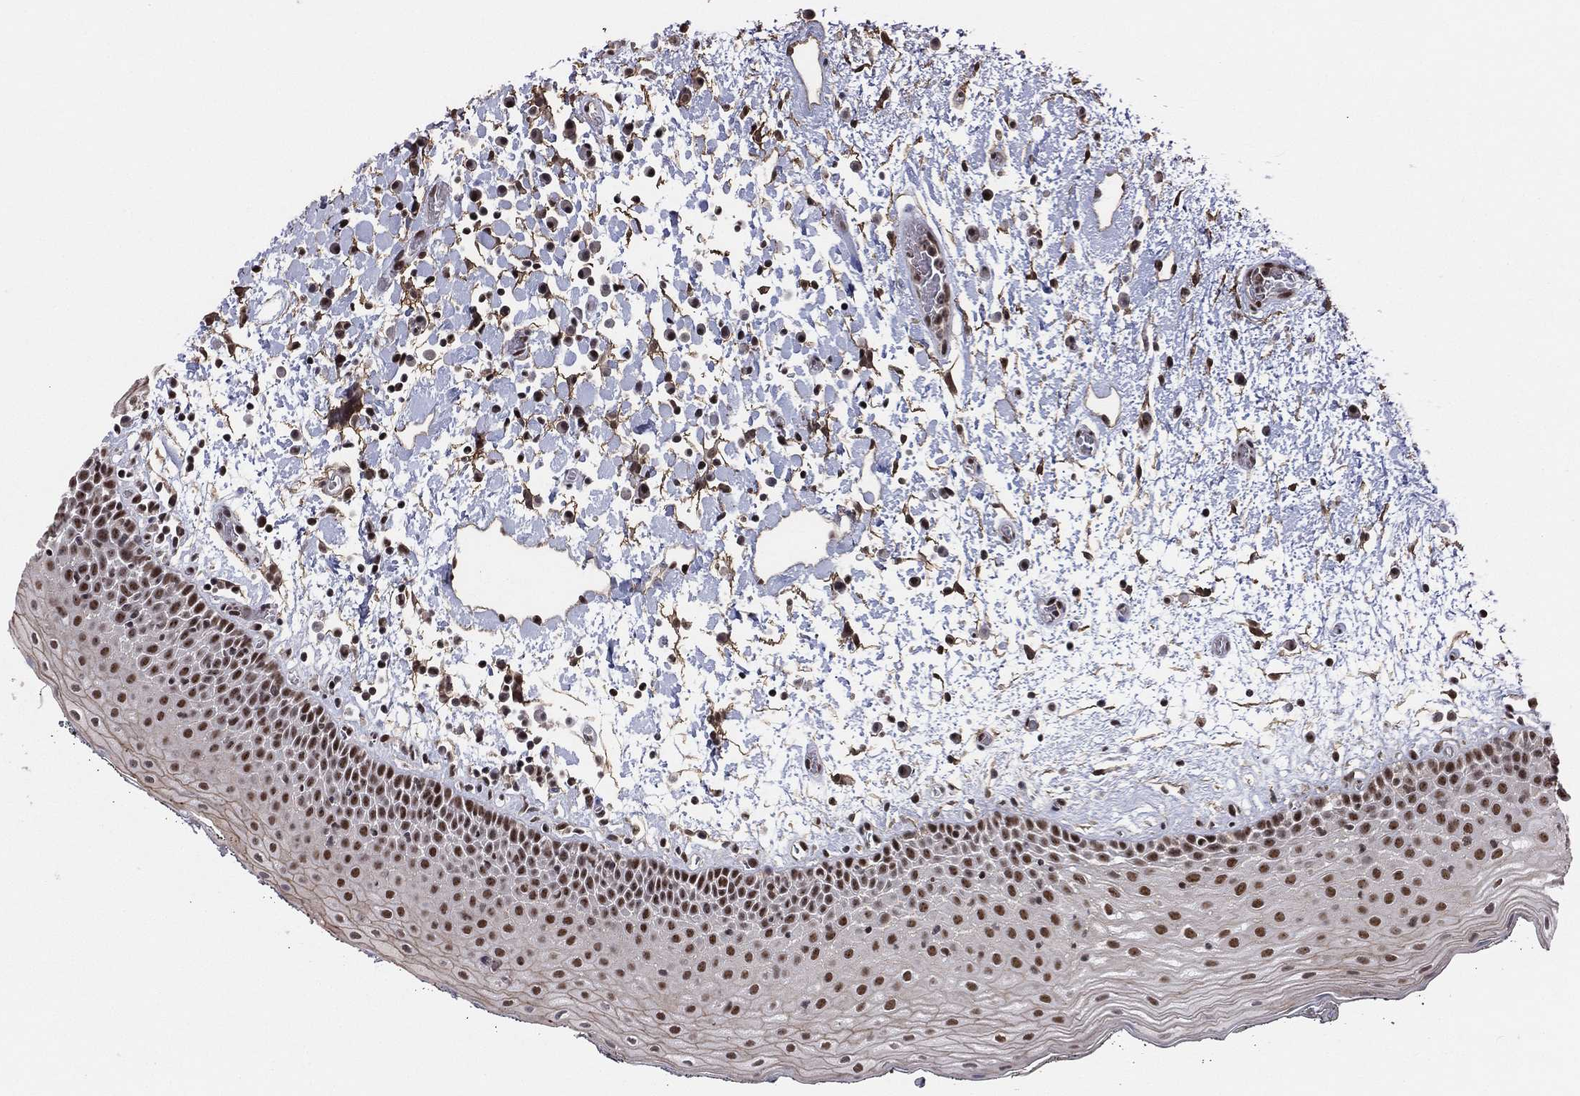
{"staining": {"intensity": "strong", "quantity": "25%-75%", "location": "cytoplasmic/membranous,nuclear"}, "tissue": "oral mucosa", "cell_type": "Squamous epithelial cells", "image_type": "normal", "snomed": [{"axis": "morphology", "description": "Normal tissue, NOS"}, {"axis": "morphology", "description": "Squamous cell carcinoma, NOS"}, {"axis": "topography", "description": "Oral tissue"}, {"axis": "topography", "description": "Tounge, NOS"}, {"axis": "topography", "description": "Head-Neck"}], "caption": "IHC histopathology image of normal oral mucosa: oral mucosa stained using immunohistochemistry (IHC) shows high levels of strong protein expression localized specifically in the cytoplasmic/membranous,nuclear of squamous epithelial cells, appearing as a cytoplasmic/membranous,nuclear brown color.", "gene": "GPALPP1", "patient": {"sex": "female", "age": 80}}